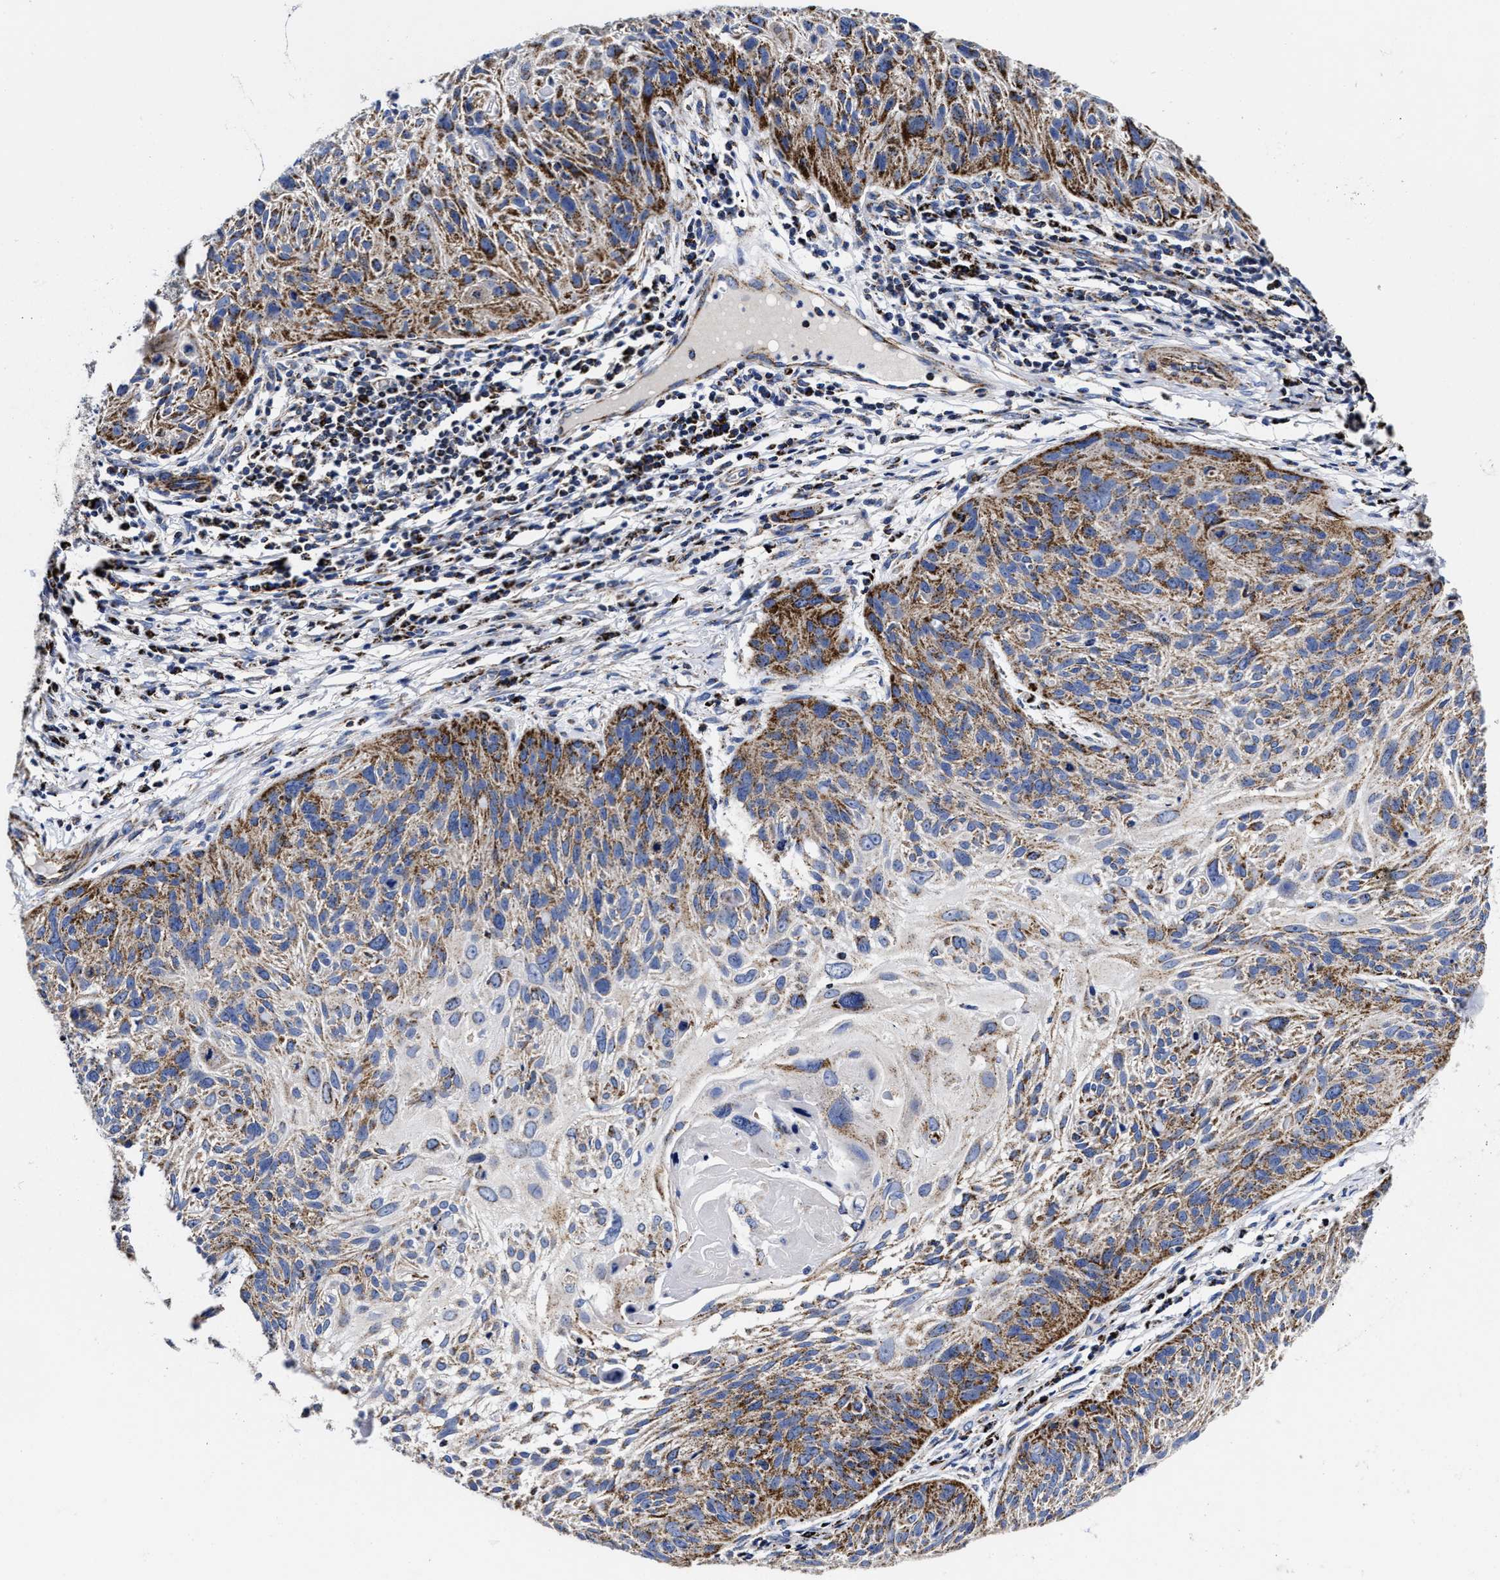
{"staining": {"intensity": "moderate", "quantity": ">75%", "location": "cytoplasmic/membranous"}, "tissue": "cervical cancer", "cell_type": "Tumor cells", "image_type": "cancer", "snomed": [{"axis": "morphology", "description": "Squamous cell carcinoma, NOS"}, {"axis": "topography", "description": "Cervix"}], "caption": "A brown stain highlights moderate cytoplasmic/membranous expression of a protein in human cervical cancer tumor cells.", "gene": "HINT2", "patient": {"sex": "female", "age": 51}}